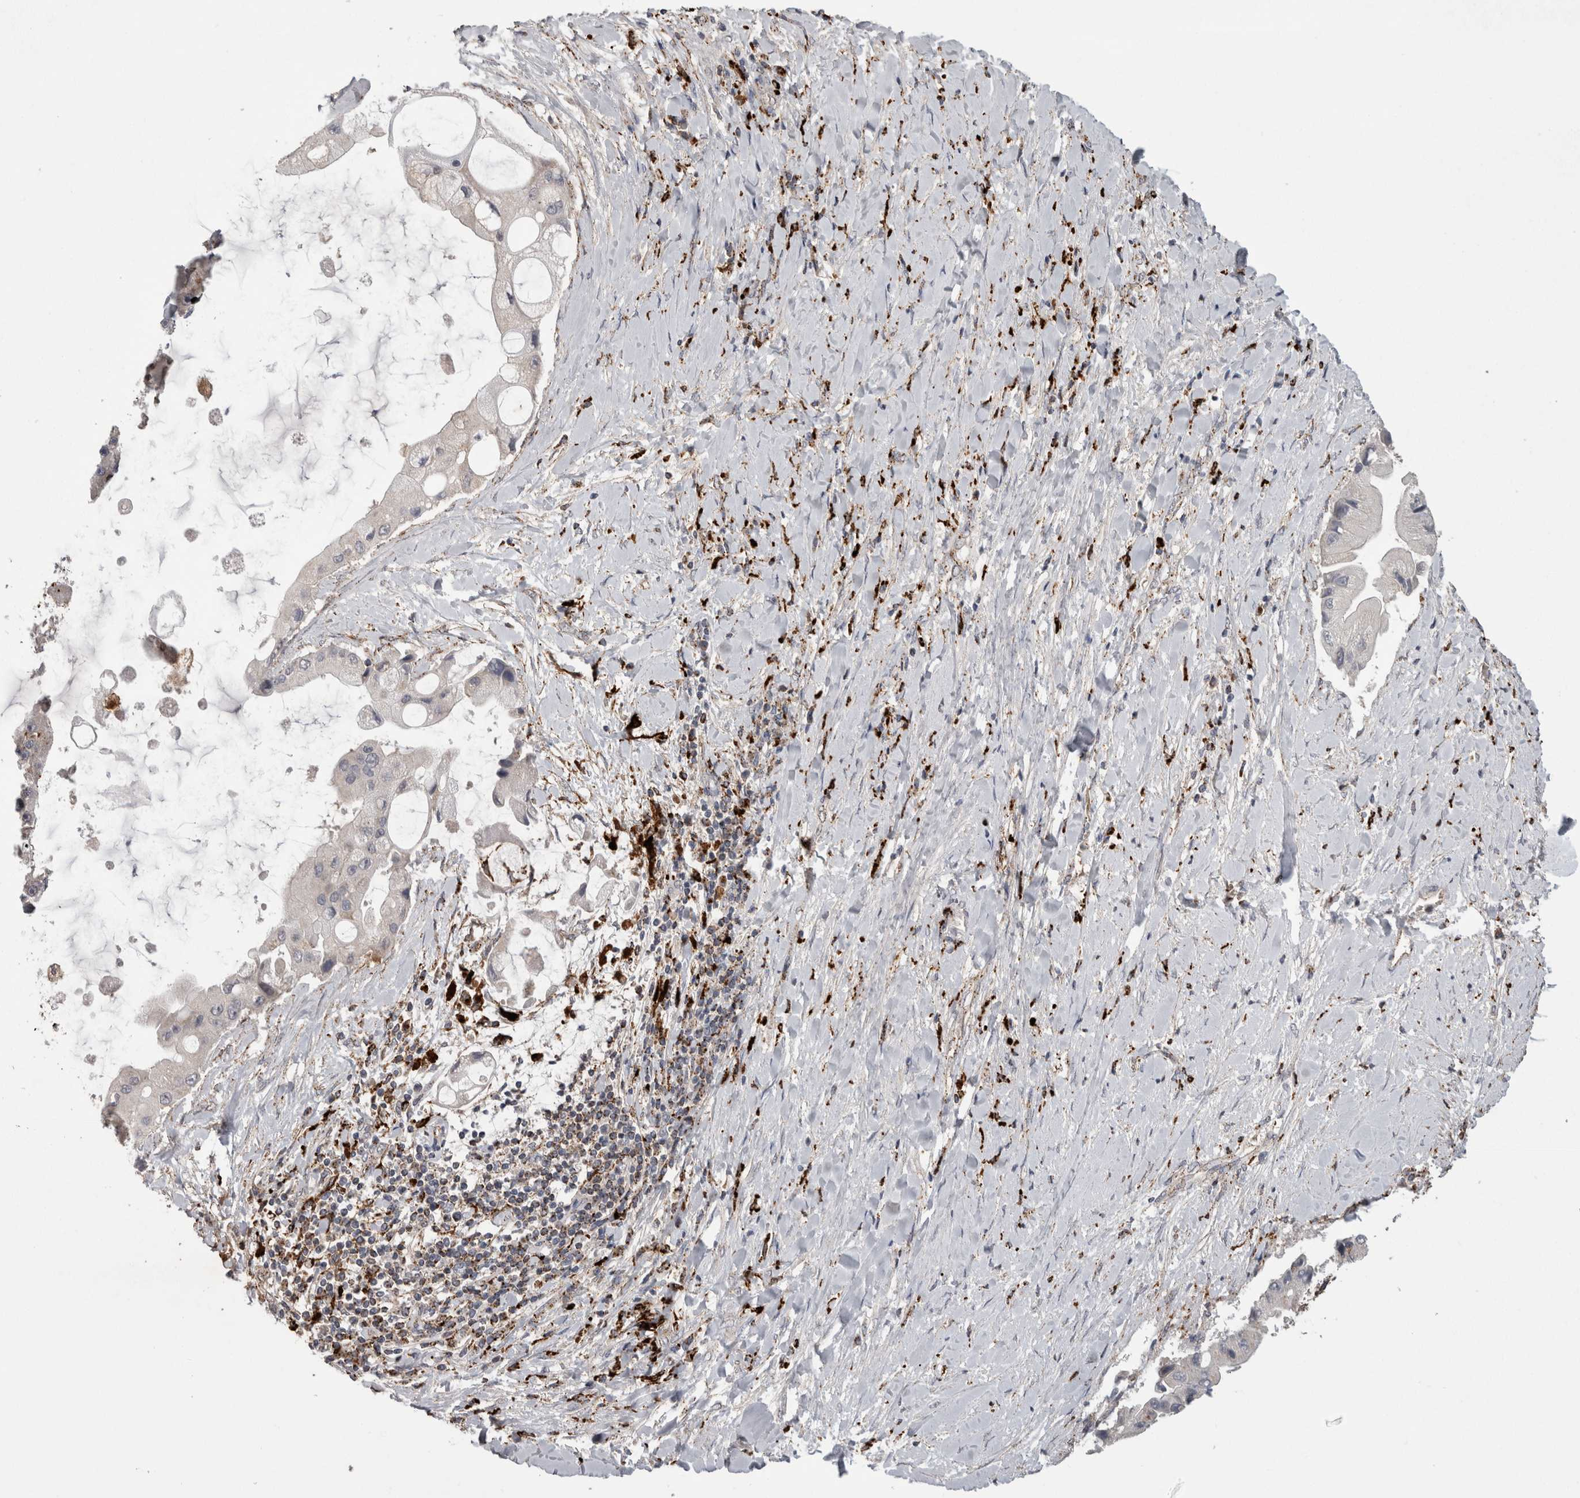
{"staining": {"intensity": "negative", "quantity": "none", "location": "none"}, "tissue": "liver cancer", "cell_type": "Tumor cells", "image_type": "cancer", "snomed": [{"axis": "morphology", "description": "Cholangiocarcinoma"}, {"axis": "topography", "description": "Liver"}], "caption": "The immunohistochemistry micrograph has no significant expression in tumor cells of liver cancer tissue.", "gene": "CTSZ", "patient": {"sex": "male", "age": 50}}